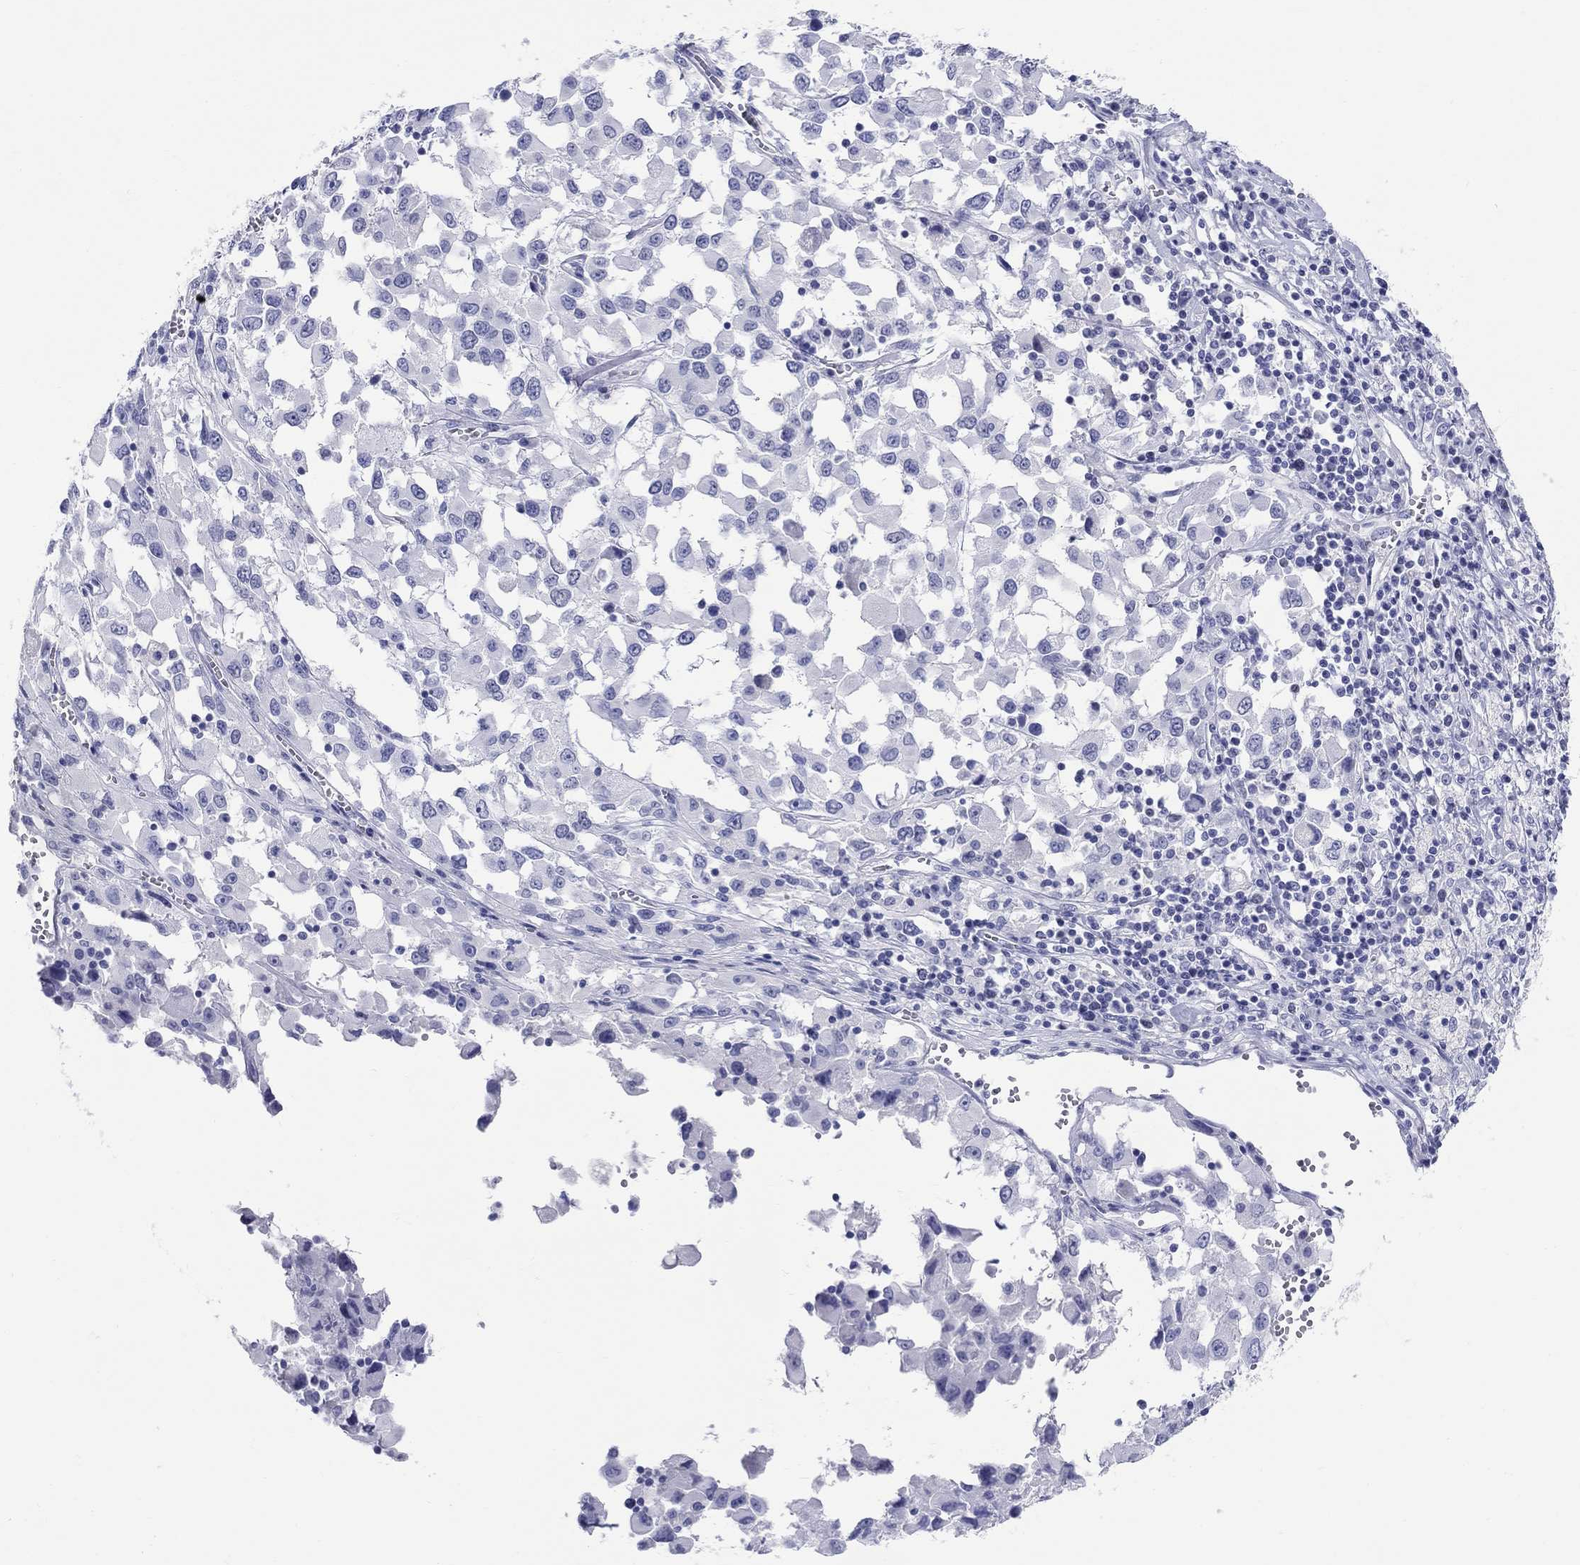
{"staining": {"intensity": "negative", "quantity": "none", "location": "none"}, "tissue": "melanoma", "cell_type": "Tumor cells", "image_type": "cancer", "snomed": [{"axis": "morphology", "description": "Malignant melanoma, Metastatic site"}, {"axis": "topography", "description": "Lymph node"}], "caption": "Image shows no significant protein expression in tumor cells of melanoma.", "gene": "LAMP5", "patient": {"sex": "male", "age": 50}}